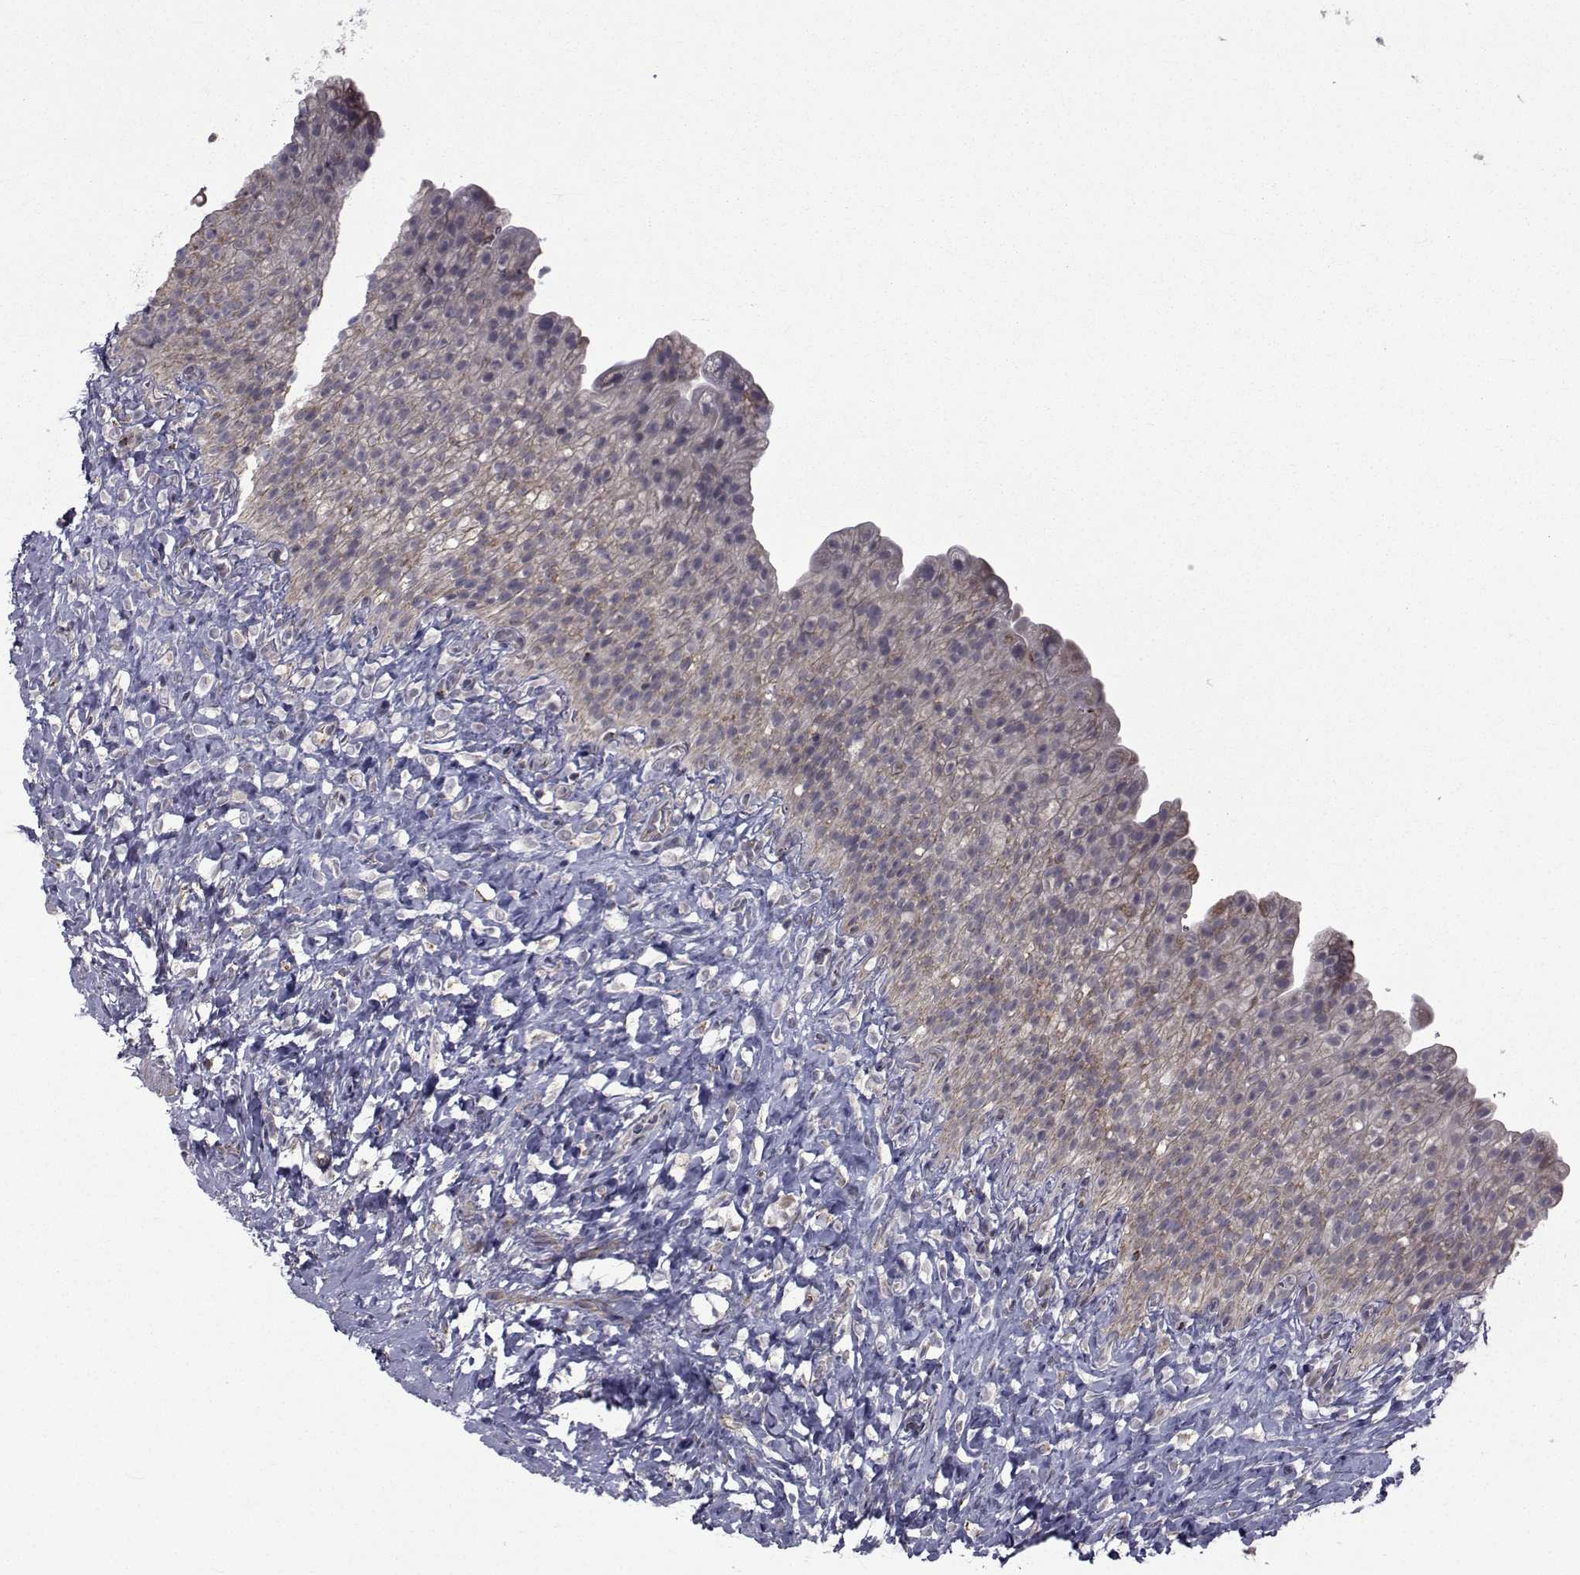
{"staining": {"intensity": "weak", "quantity": "25%-75%", "location": "cytoplasmic/membranous"}, "tissue": "urinary bladder", "cell_type": "Urothelial cells", "image_type": "normal", "snomed": [{"axis": "morphology", "description": "Normal tissue, NOS"}, {"axis": "topography", "description": "Urinary bladder"}, {"axis": "topography", "description": "Prostate"}], "caption": "Urinary bladder stained with IHC reveals weak cytoplasmic/membranous expression in about 25%-75% of urothelial cells.", "gene": "FDXR", "patient": {"sex": "male", "age": 76}}